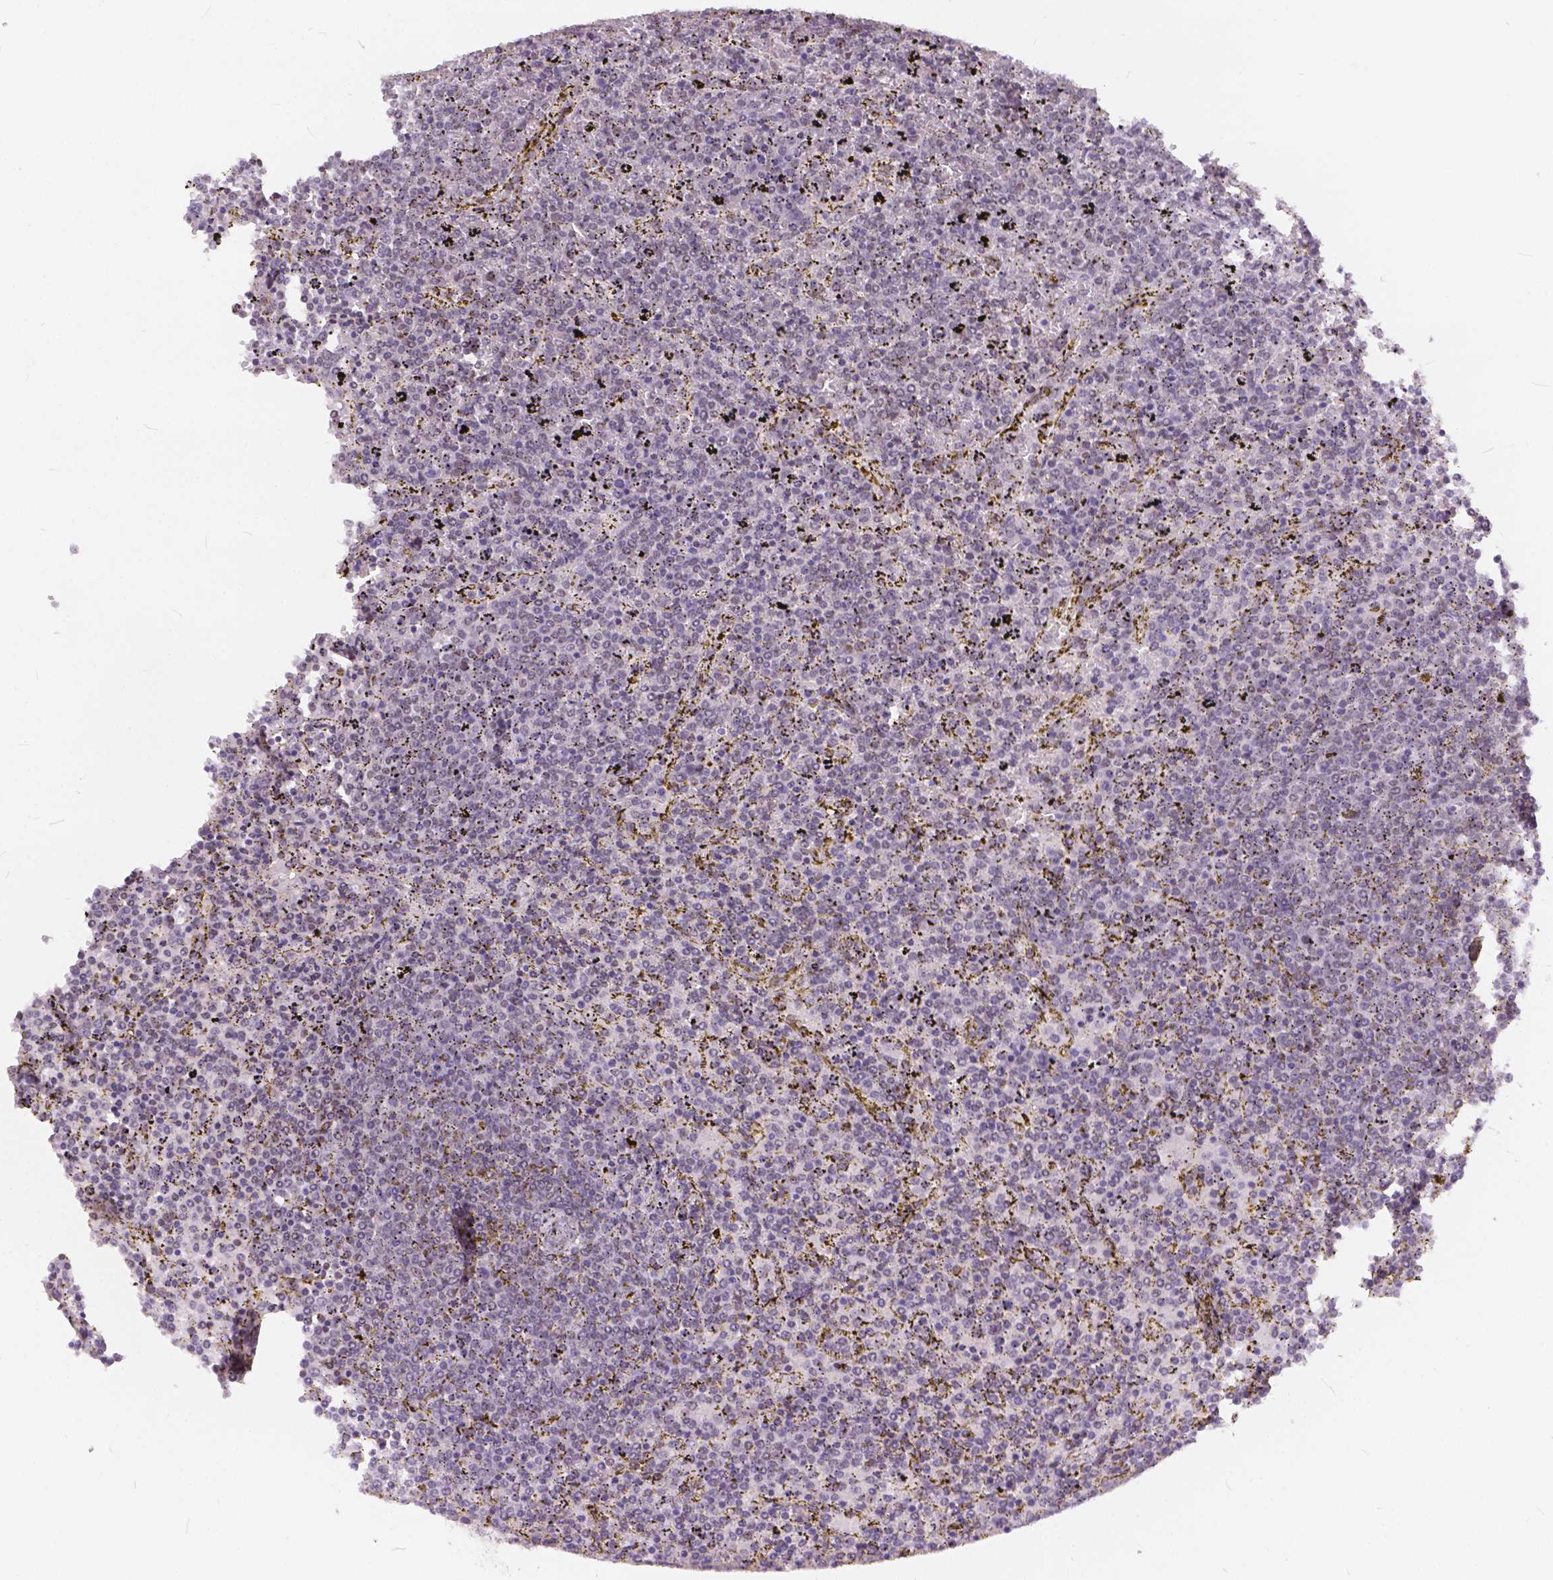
{"staining": {"intensity": "weak", "quantity": "25%-75%", "location": "nuclear"}, "tissue": "lymphoma", "cell_type": "Tumor cells", "image_type": "cancer", "snomed": [{"axis": "morphology", "description": "Malignant lymphoma, non-Hodgkin's type, Low grade"}, {"axis": "topography", "description": "Spleen"}], "caption": "This histopathology image exhibits immunohistochemistry staining of human malignant lymphoma, non-Hodgkin's type (low-grade), with low weak nuclear positivity in about 25%-75% of tumor cells.", "gene": "FAM53A", "patient": {"sex": "female", "age": 77}}